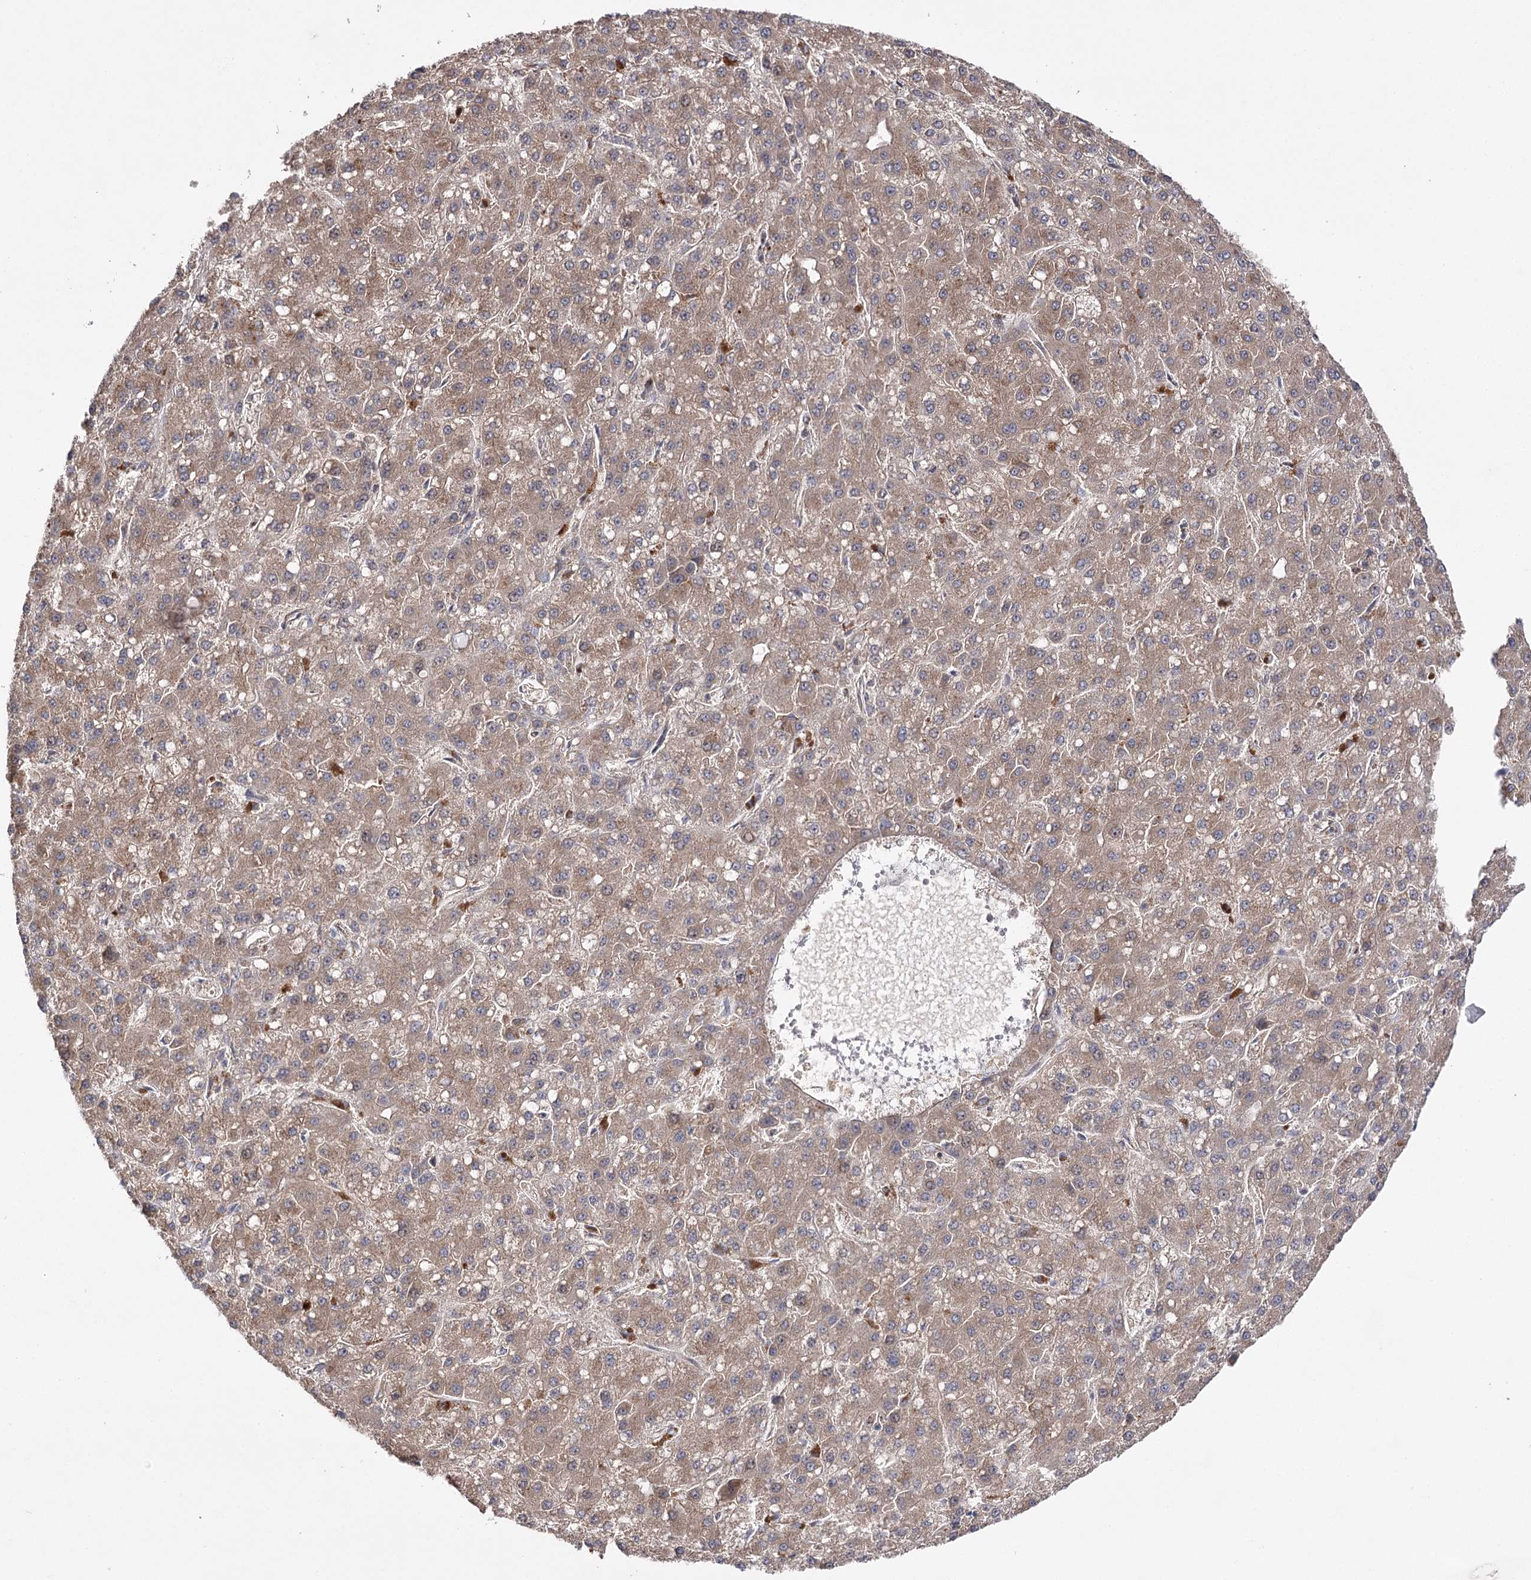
{"staining": {"intensity": "moderate", "quantity": ">75%", "location": "cytoplasmic/membranous"}, "tissue": "liver cancer", "cell_type": "Tumor cells", "image_type": "cancer", "snomed": [{"axis": "morphology", "description": "Carcinoma, Hepatocellular, NOS"}, {"axis": "topography", "description": "Liver"}], "caption": "Moderate cytoplasmic/membranous protein positivity is appreciated in approximately >75% of tumor cells in liver hepatocellular carcinoma.", "gene": "BCR", "patient": {"sex": "male", "age": 67}}